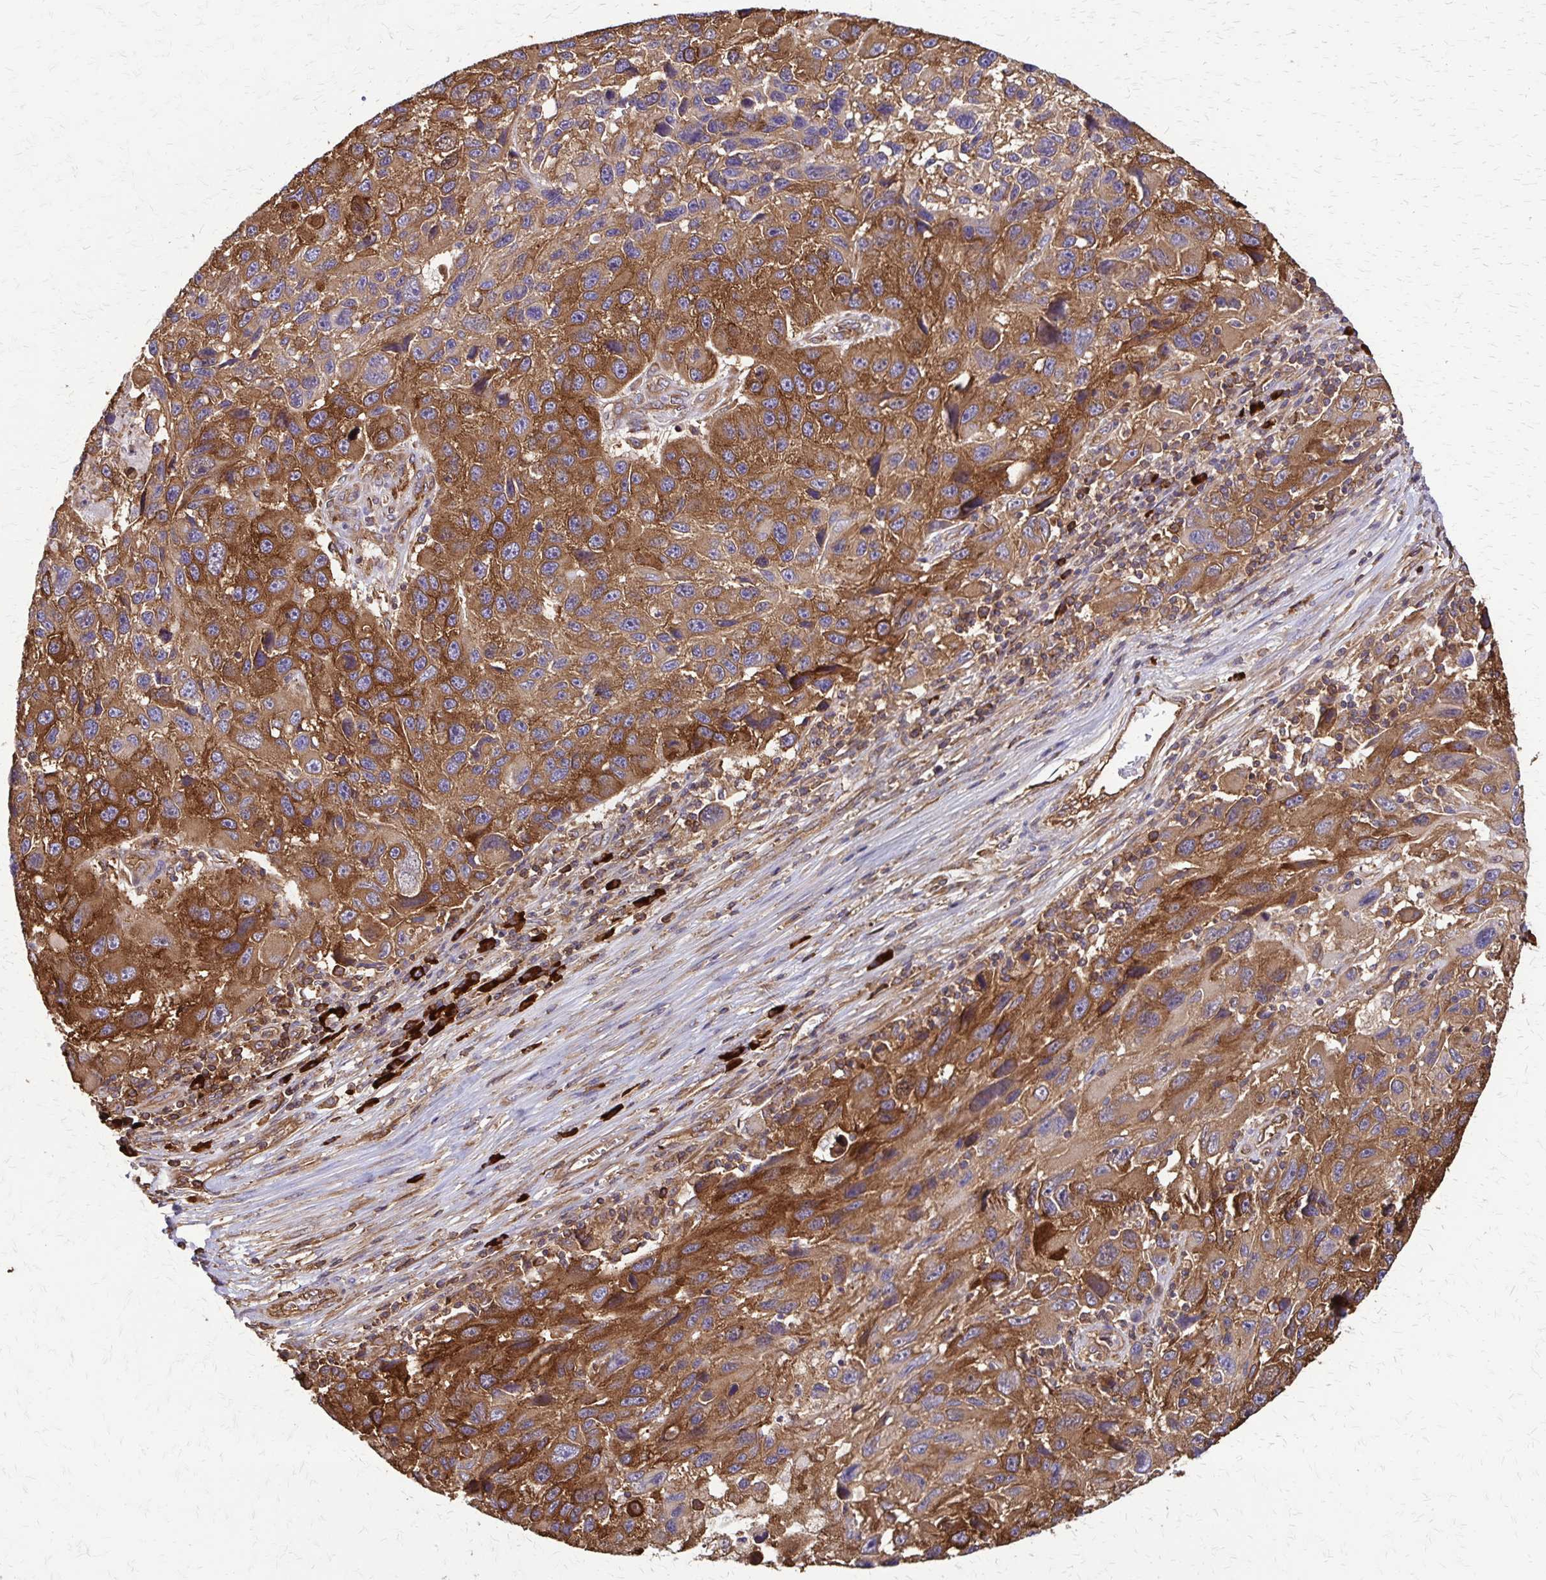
{"staining": {"intensity": "moderate", "quantity": ">75%", "location": "cytoplasmic/membranous"}, "tissue": "melanoma", "cell_type": "Tumor cells", "image_type": "cancer", "snomed": [{"axis": "morphology", "description": "Malignant melanoma, NOS"}, {"axis": "topography", "description": "Skin"}], "caption": "Protein positivity by IHC demonstrates moderate cytoplasmic/membranous staining in about >75% of tumor cells in malignant melanoma. (Brightfield microscopy of DAB IHC at high magnification).", "gene": "EEF2", "patient": {"sex": "male", "age": 53}}